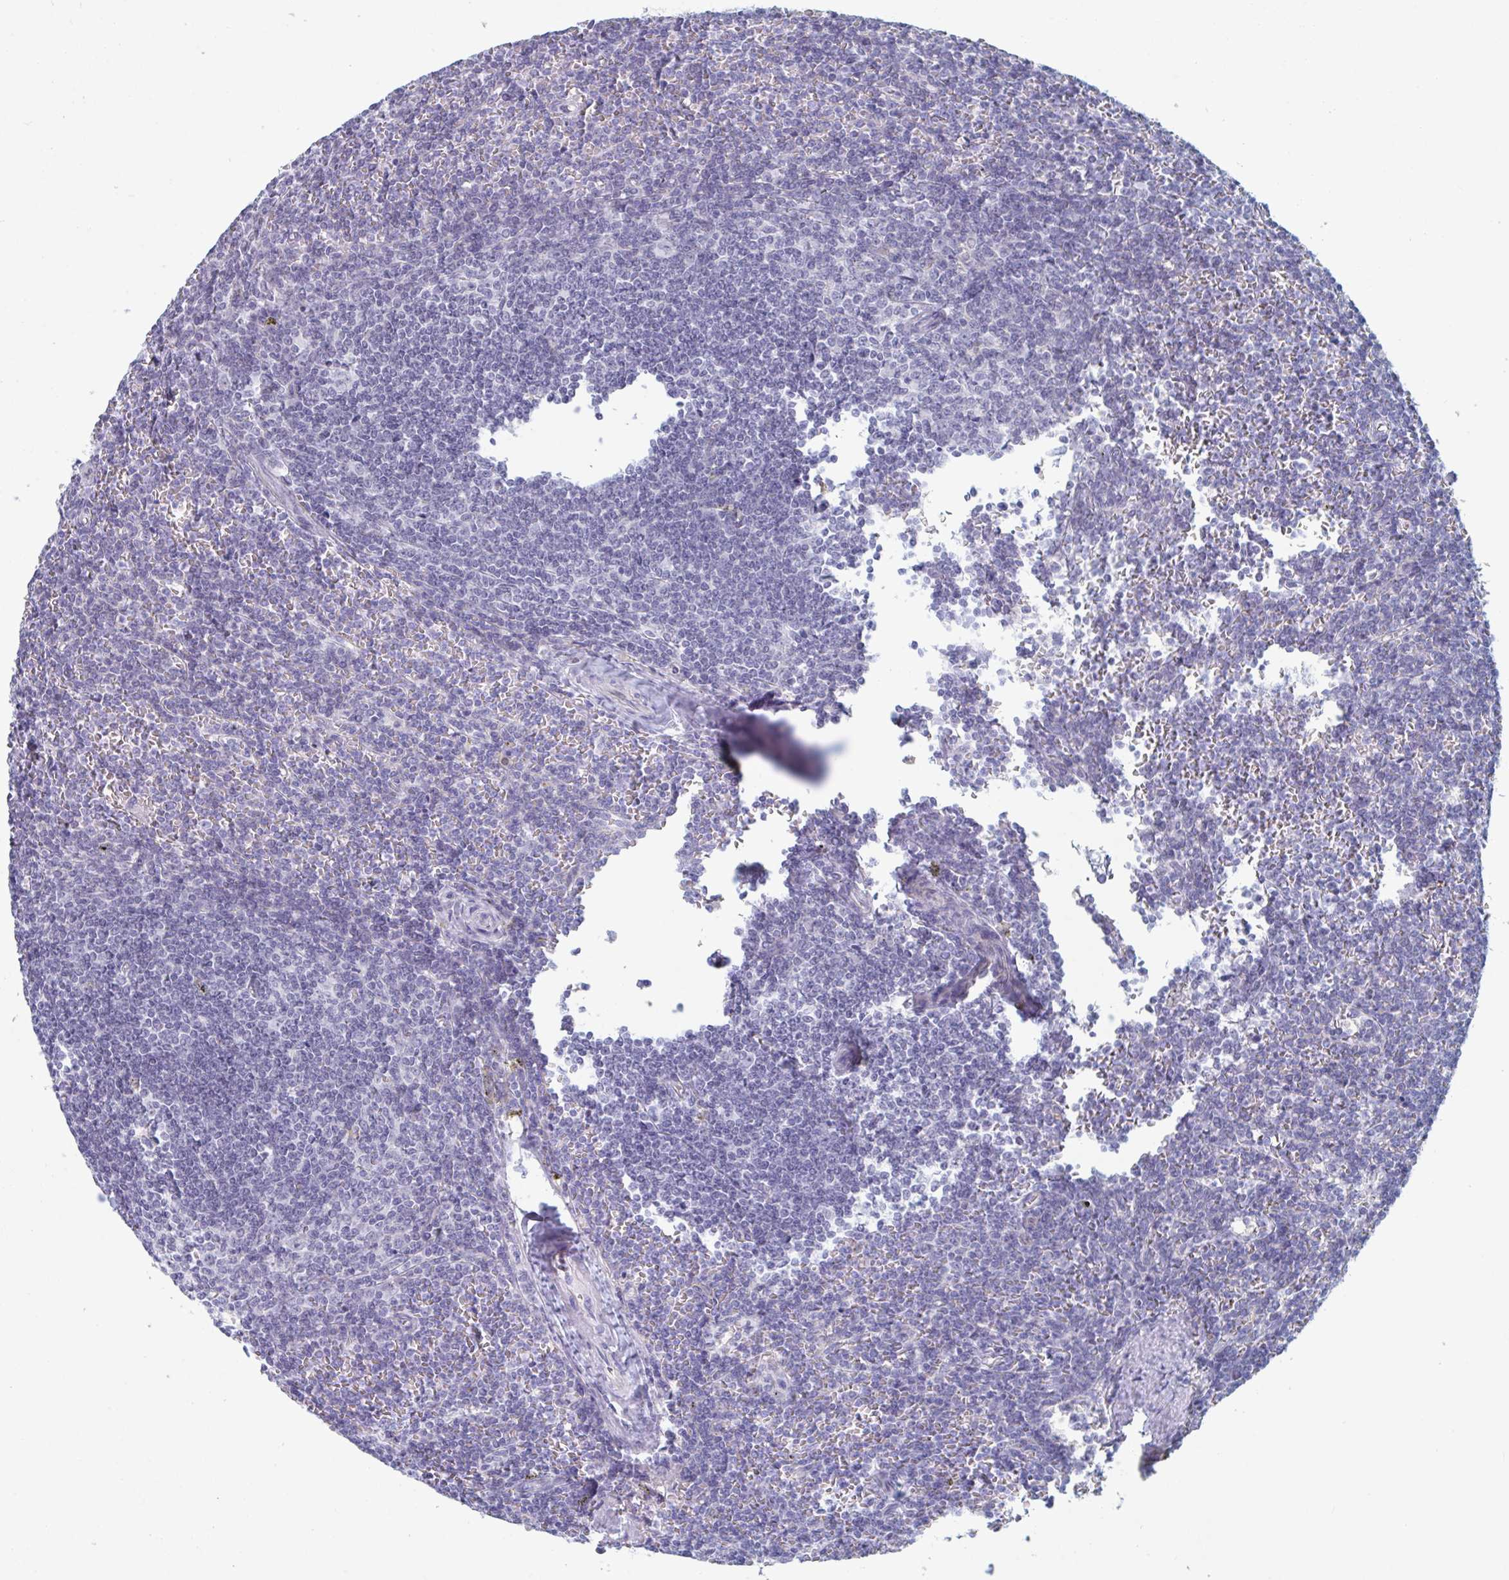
{"staining": {"intensity": "negative", "quantity": "none", "location": "none"}, "tissue": "lymphoma", "cell_type": "Tumor cells", "image_type": "cancer", "snomed": [{"axis": "morphology", "description": "Malignant lymphoma, non-Hodgkin's type, Low grade"}, {"axis": "topography", "description": "Spleen"}], "caption": "Tumor cells are negative for protein expression in human low-grade malignant lymphoma, non-Hodgkin's type. (Immunohistochemistry, brightfield microscopy, high magnification).", "gene": "FOXA1", "patient": {"sex": "male", "age": 78}}